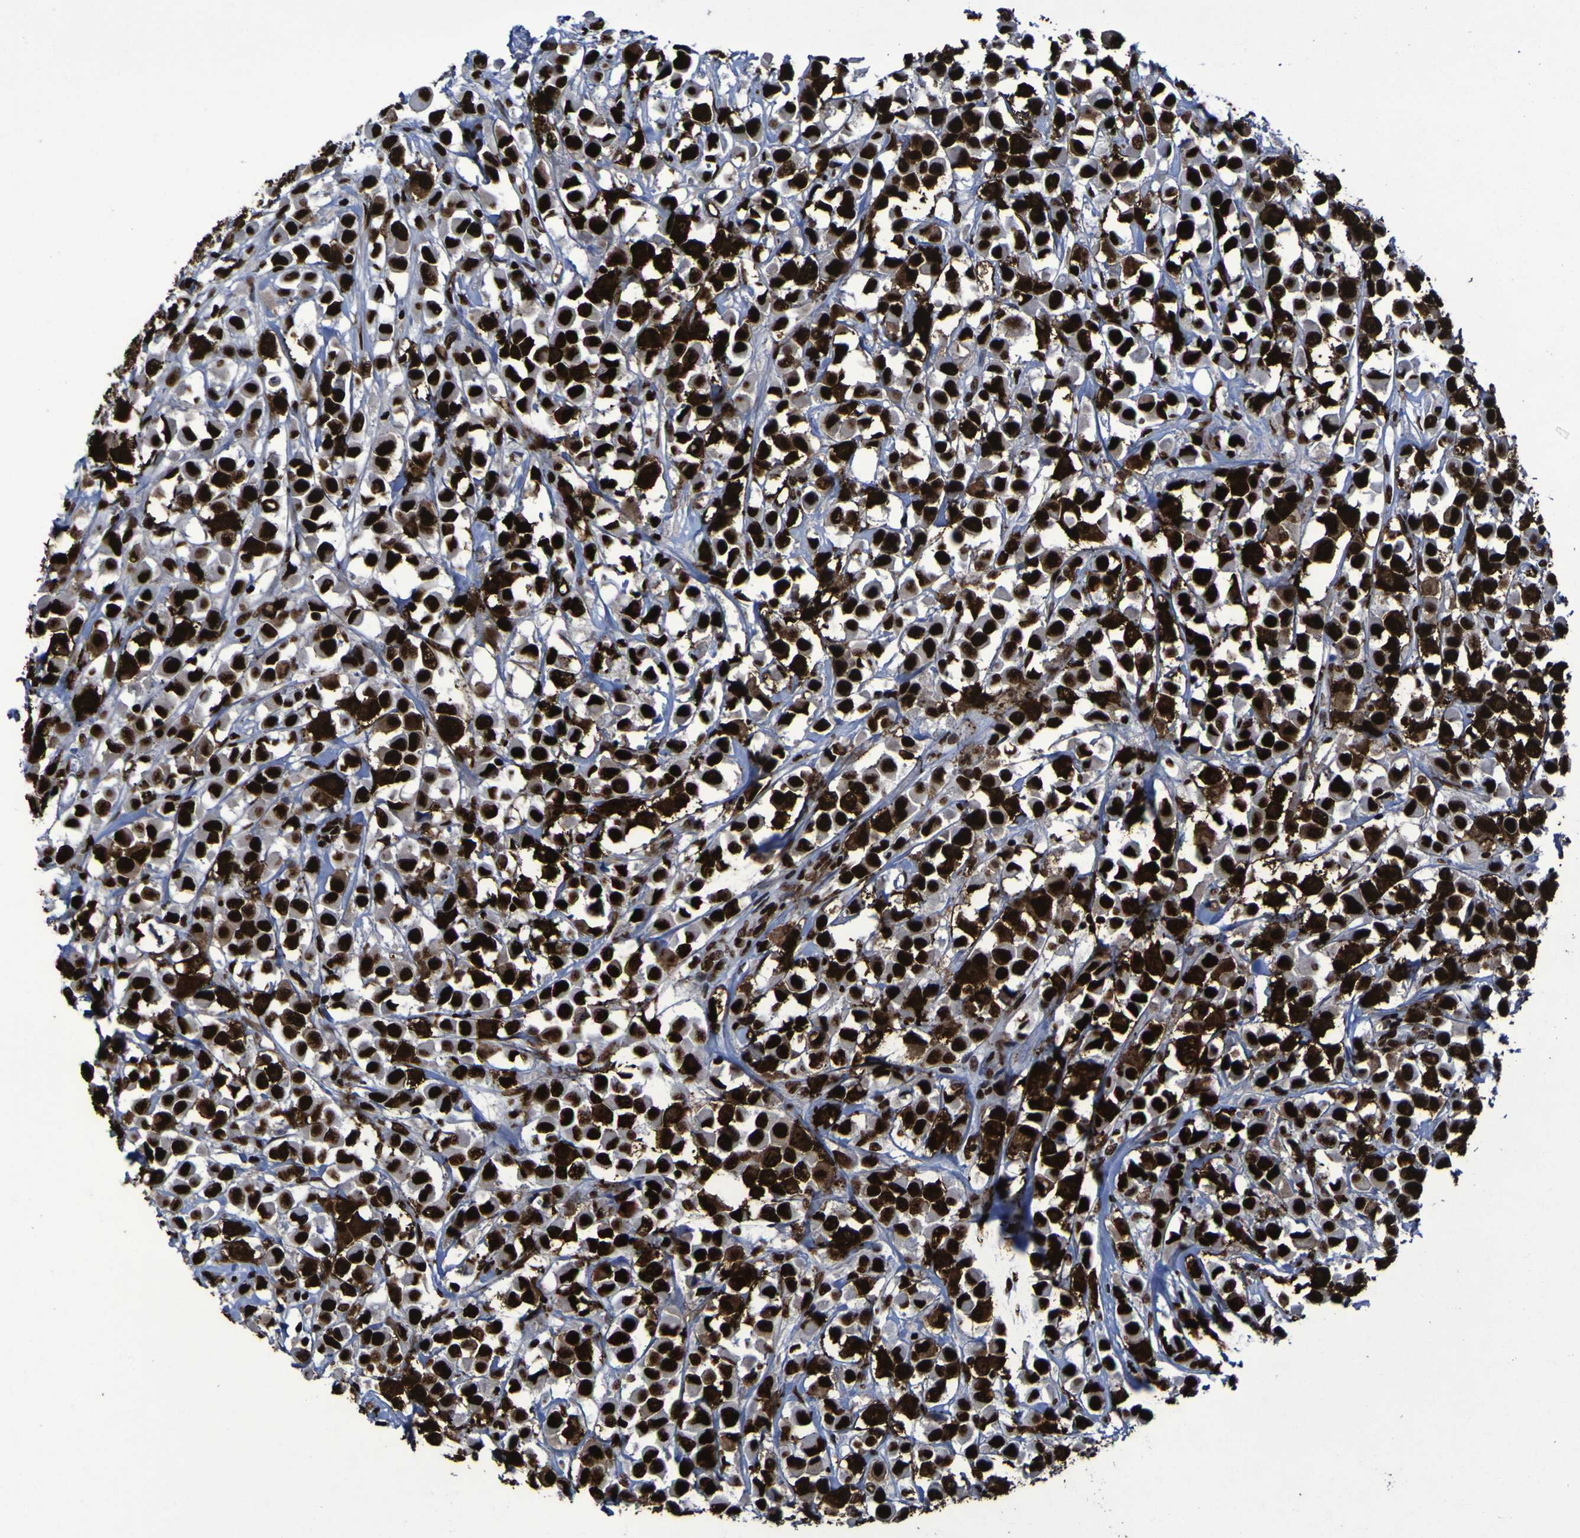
{"staining": {"intensity": "strong", "quantity": ">75%", "location": "nuclear"}, "tissue": "breast cancer", "cell_type": "Tumor cells", "image_type": "cancer", "snomed": [{"axis": "morphology", "description": "Duct carcinoma"}, {"axis": "topography", "description": "Breast"}], "caption": "Immunohistochemical staining of human breast cancer (intraductal carcinoma) shows high levels of strong nuclear protein positivity in approximately >75% of tumor cells. The protein is stained brown, and the nuclei are stained in blue (DAB IHC with brightfield microscopy, high magnification).", "gene": "NPM1", "patient": {"sex": "female", "age": 61}}